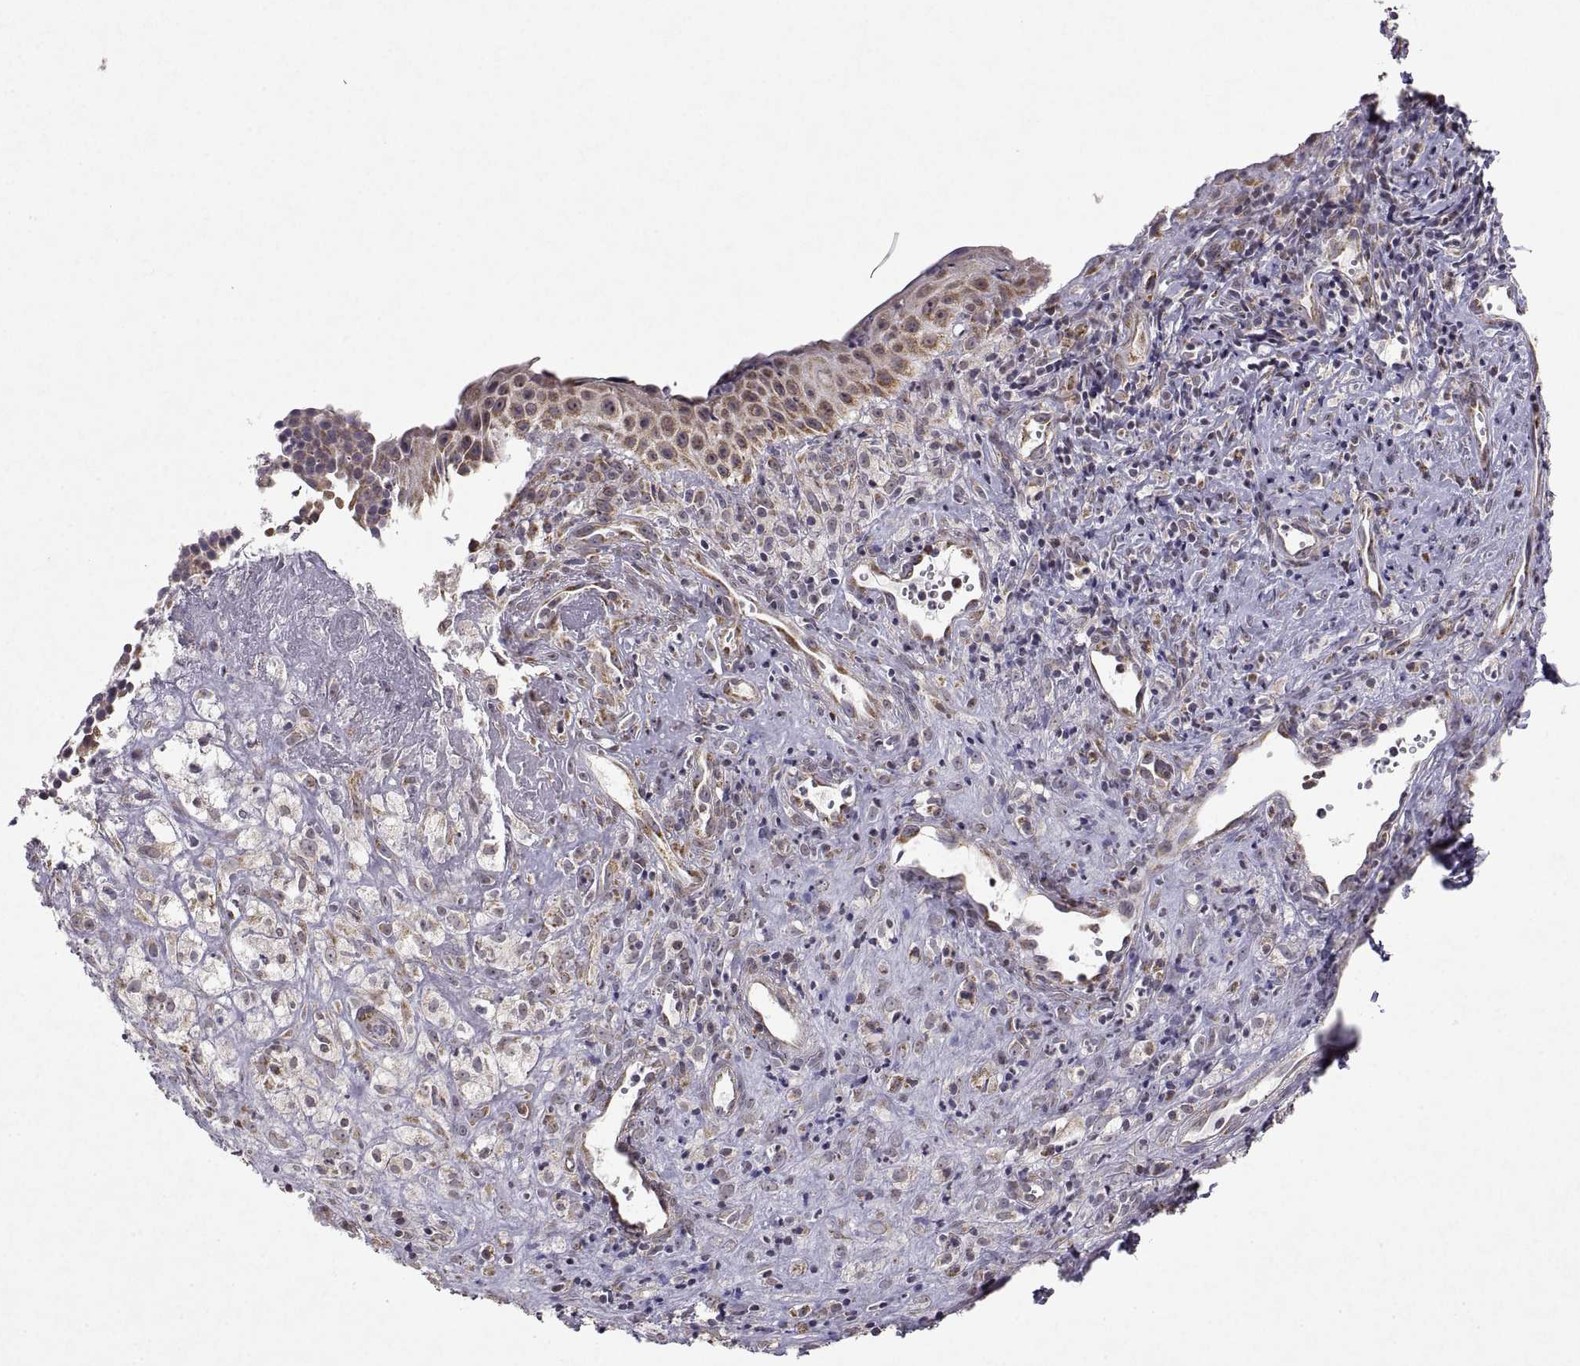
{"staining": {"intensity": "moderate", "quantity": "25%-75%", "location": "cytoplasmic/membranous"}, "tissue": "nasopharynx", "cell_type": "Respiratory epithelial cells", "image_type": "normal", "snomed": [{"axis": "morphology", "description": "Normal tissue, NOS"}, {"axis": "topography", "description": "Nasopharynx"}], "caption": "This image displays benign nasopharynx stained with immunohistochemistry (IHC) to label a protein in brown. The cytoplasmic/membranous of respiratory epithelial cells show moderate positivity for the protein. Nuclei are counter-stained blue.", "gene": "MANBAL", "patient": {"sex": "male", "age": 83}}